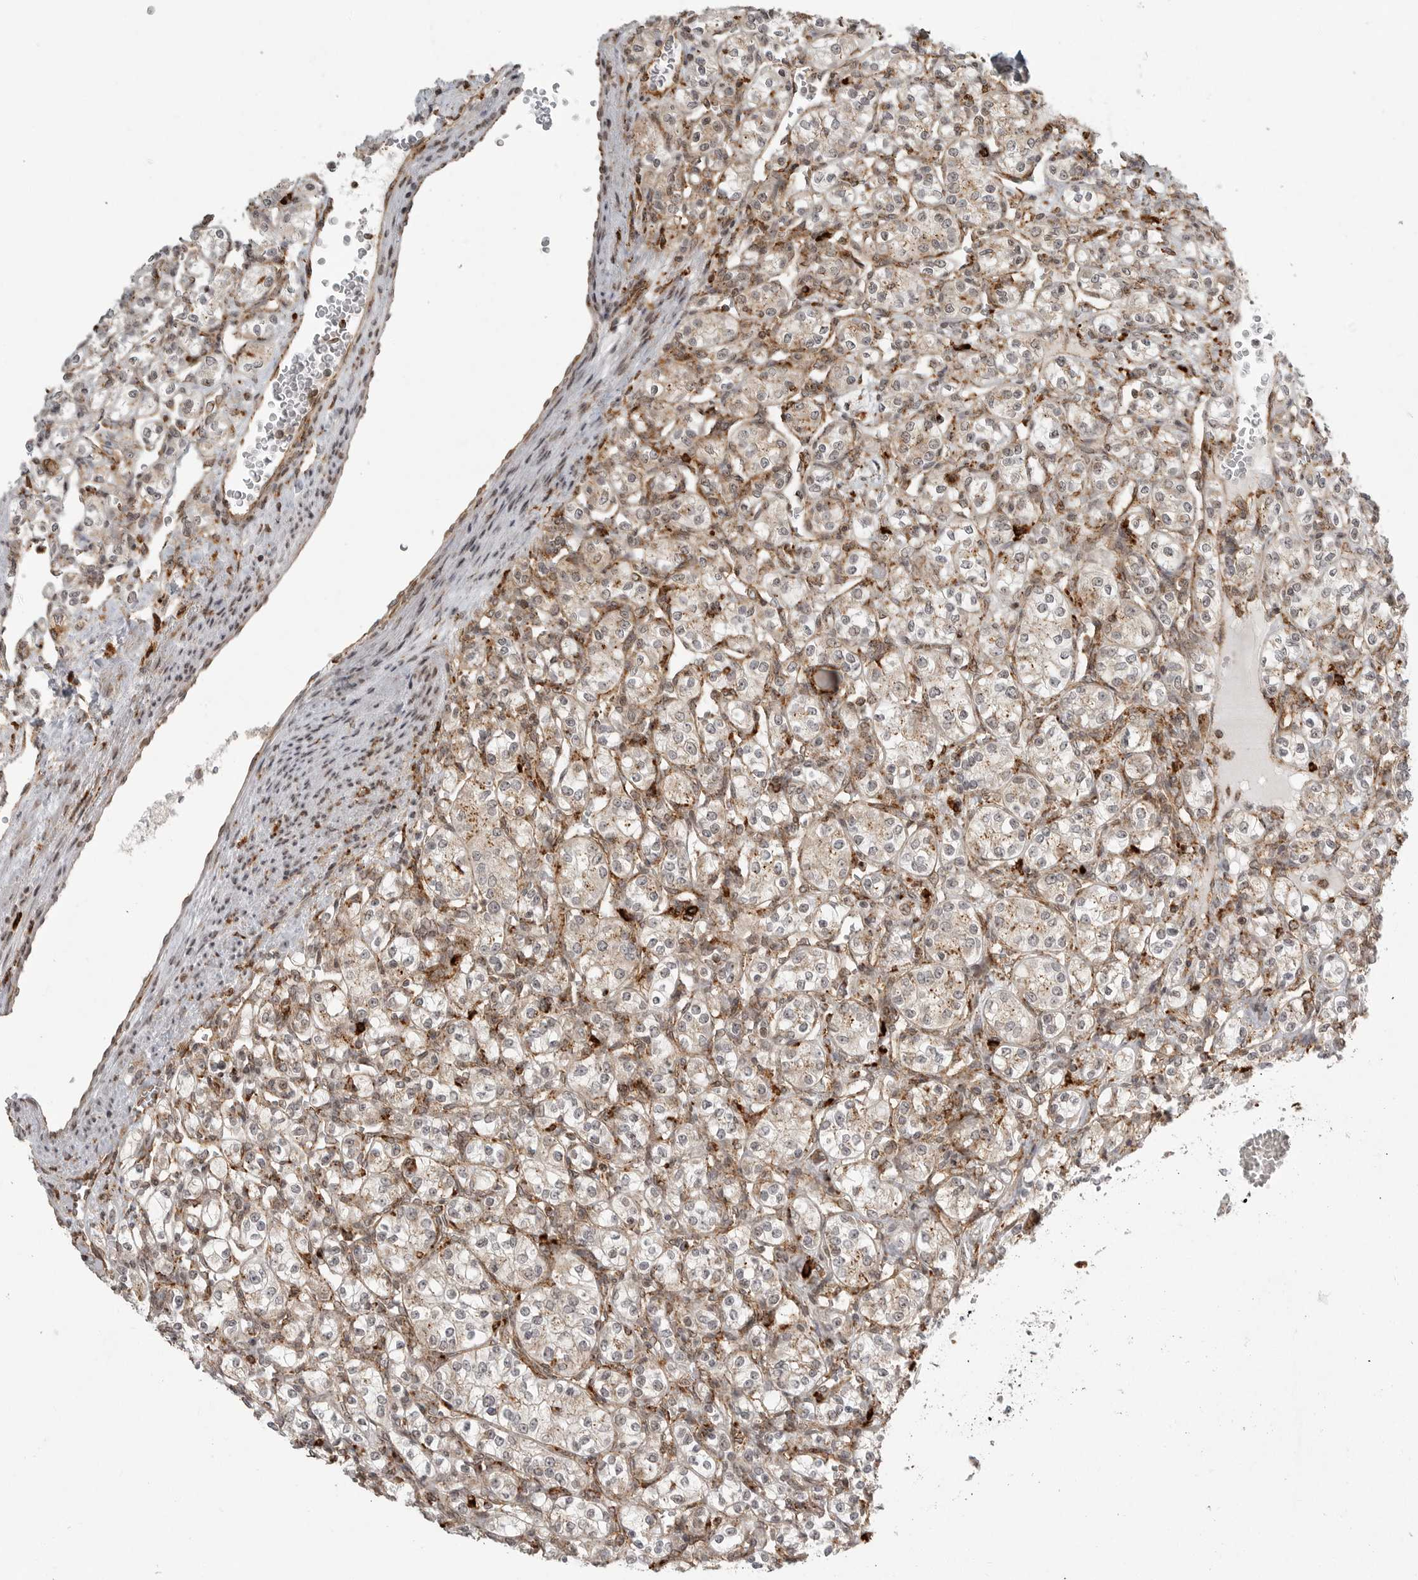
{"staining": {"intensity": "weak", "quantity": ">75%", "location": "cytoplasmic/membranous"}, "tissue": "renal cancer", "cell_type": "Tumor cells", "image_type": "cancer", "snomed": [{"axis": "morphology", "description": "Adenocarcinoma, NOS"}, {"axis": "topography", "description": "Kidney"}], "caption": "About >75% of tumor cells in renal adenocarcinoma demonstrate weak cytoplasmic/membranous protein staining as visualized by brown immunohistochemical staining.", "gene": "IDUA", "patient": {"sex": "male", "age": 77}}